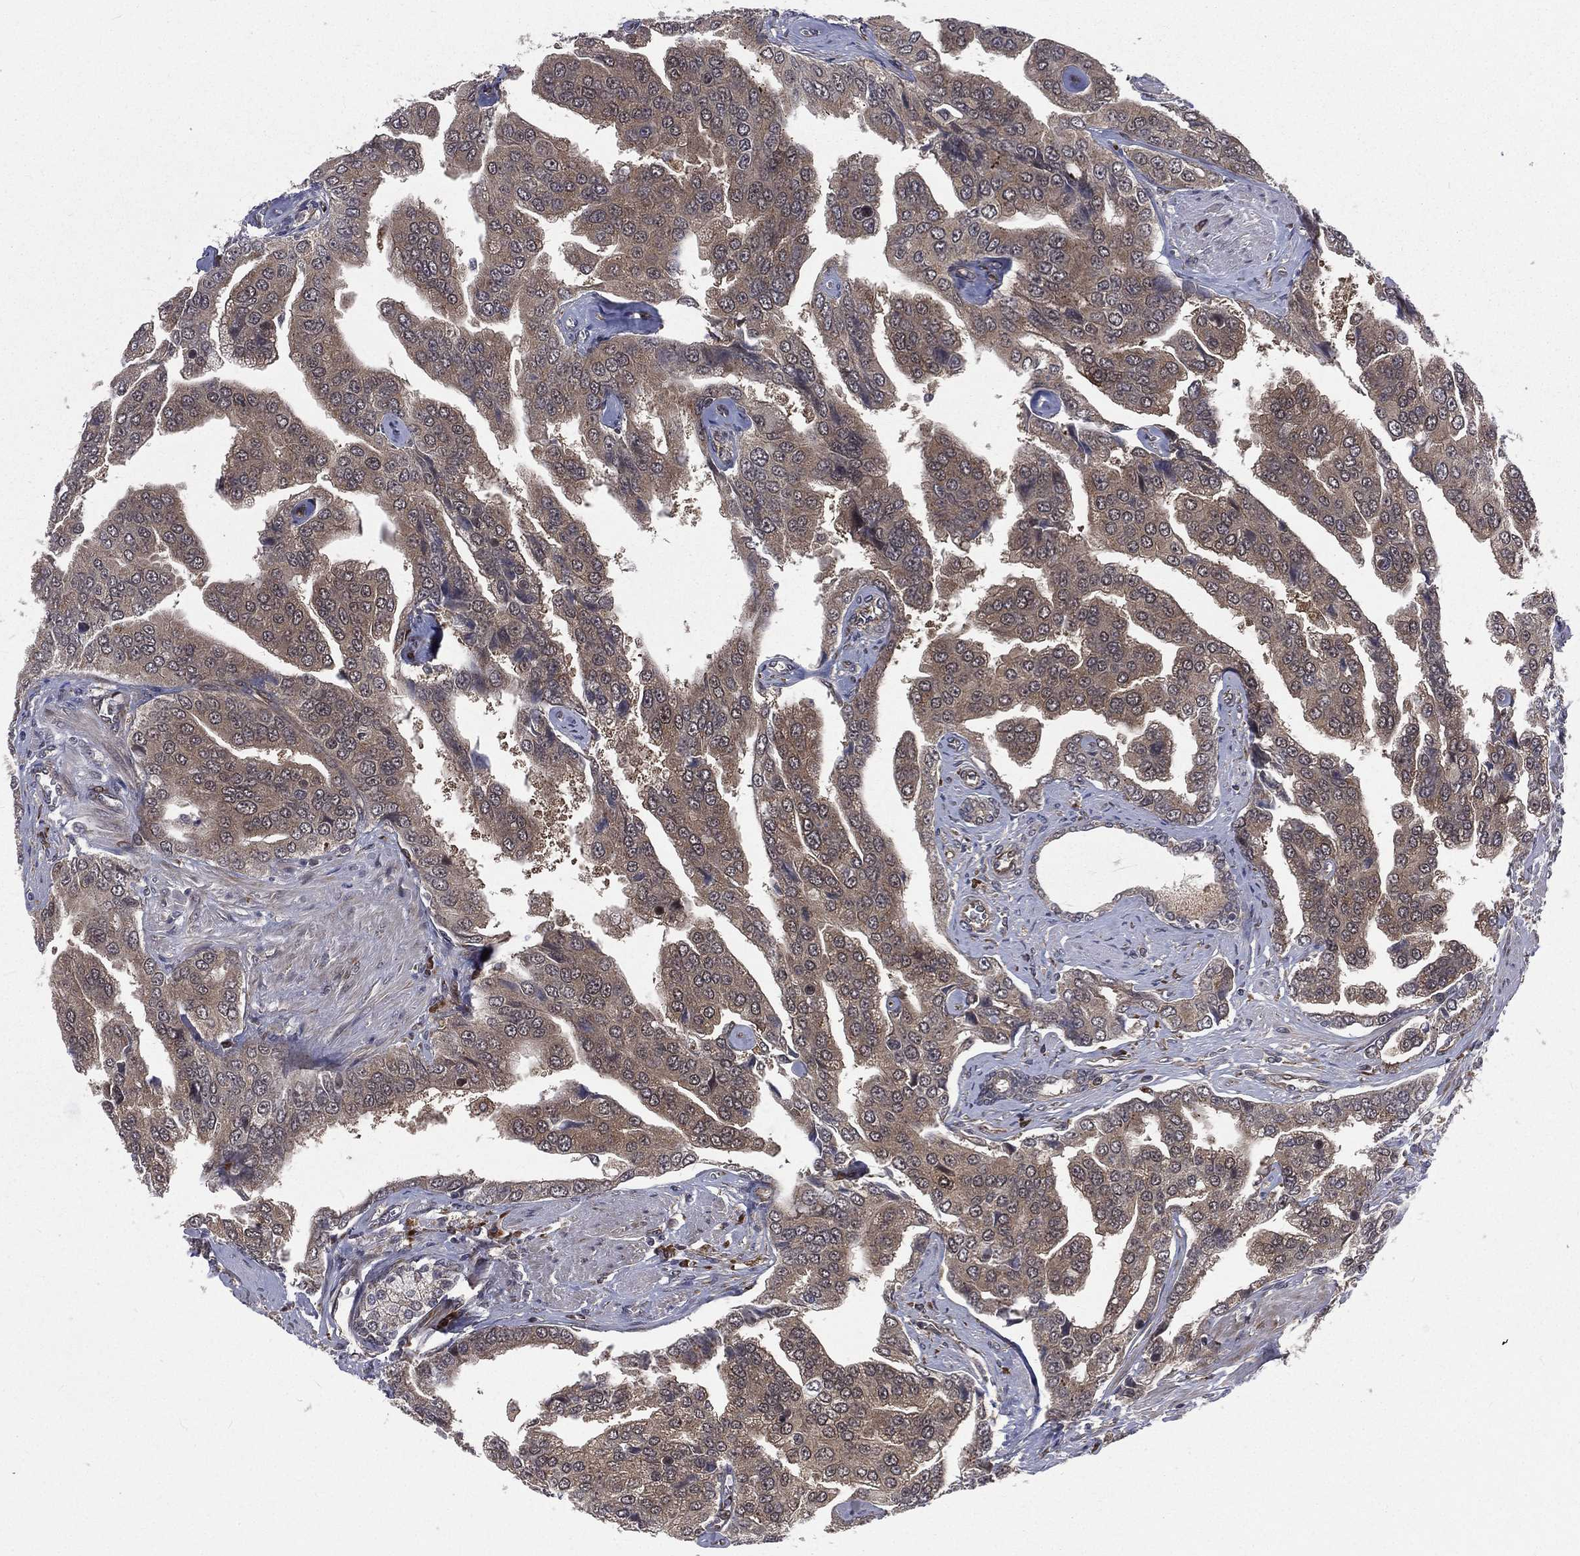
{"staining": {"intensity": "weak", "quantity": "25%-75%", "location": "cytoplasmic/membranous"}, "tissue": "prostate cancer", "cell_type": "Tumor cells", "image_type": "cancer", "snomed": [{"axis": "morphology", "description": "Adenocarcinoma, NOS"}, {"axis": "topography", "description": "Prostate and seminal vesicle, NOS"}, {"axis": "topography", "description": "Prostate"}], "caption": "DAB (3,3'-diaminobenzidine) immunohistochemical staining of adenocarcinoma (prostate) displays weak cytoplasmic/membranous protein expression in approximately 25%-75% of tumor cells. (Stains: DAB in brown, nuclei in blue, Microscopy: brightfield microscopy at high magnification).", "gene": "ARL3", "patient": {"sex": "male", "age": 69}}